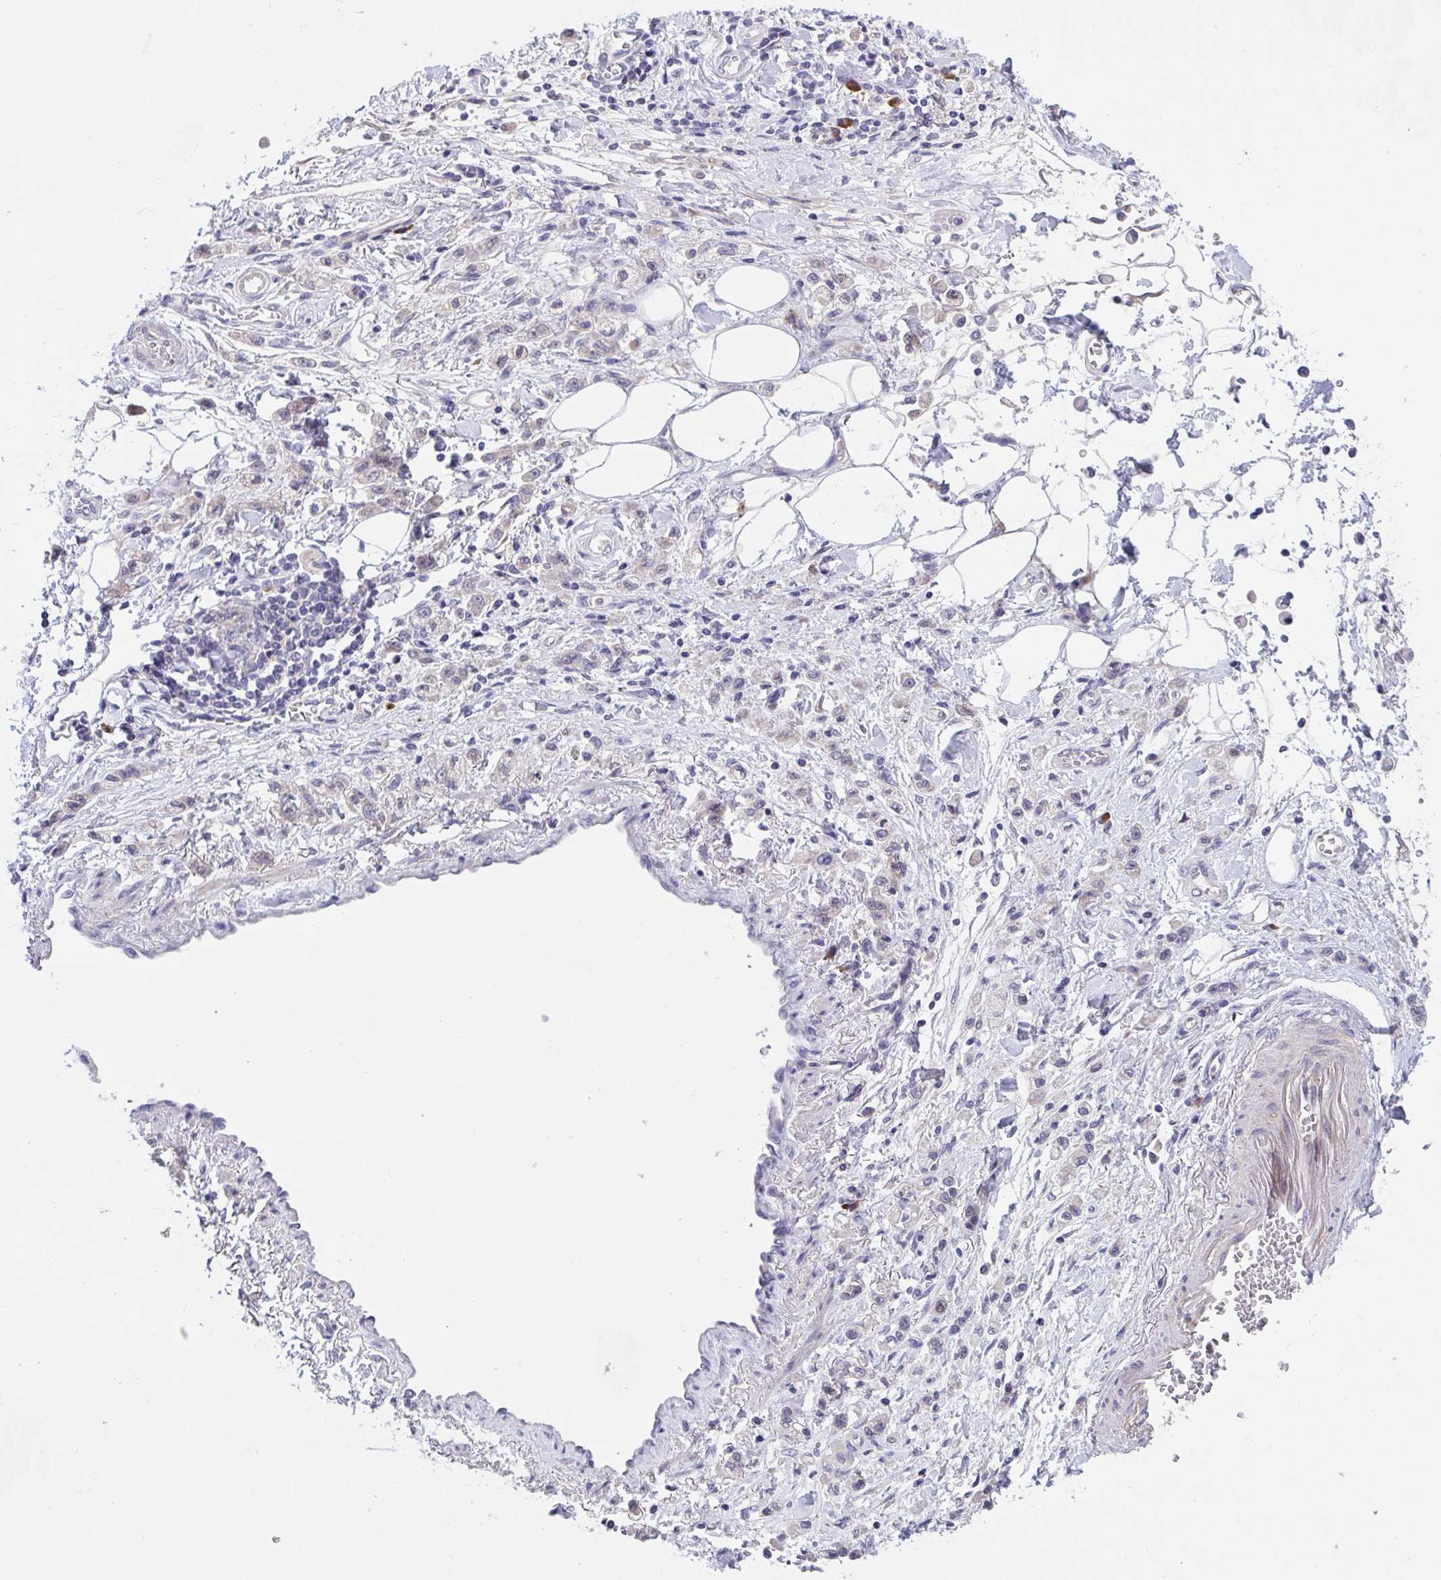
{"staining": {"intensity": "negative", "quantity": "none", "location": "none"}, "tissue": "stomach cancer", "cell_type": "Tumor cells", "image_type": "cancer", "snomed": [{"axis": "morphology", "description": "Adenocarcinoma, NOS"}, {"axis": "topography", "description": "Stomach"}], "caption": "Image shows no significant protein positivity in tumor cells of adenocarcinoma (stomach). (DAB (3,3'-diaminobenzidine) immunohistochemistry with hematoxylin counter stain).", "gene": "SUSD4", "patient": {"sex": "male", "age": 77}}